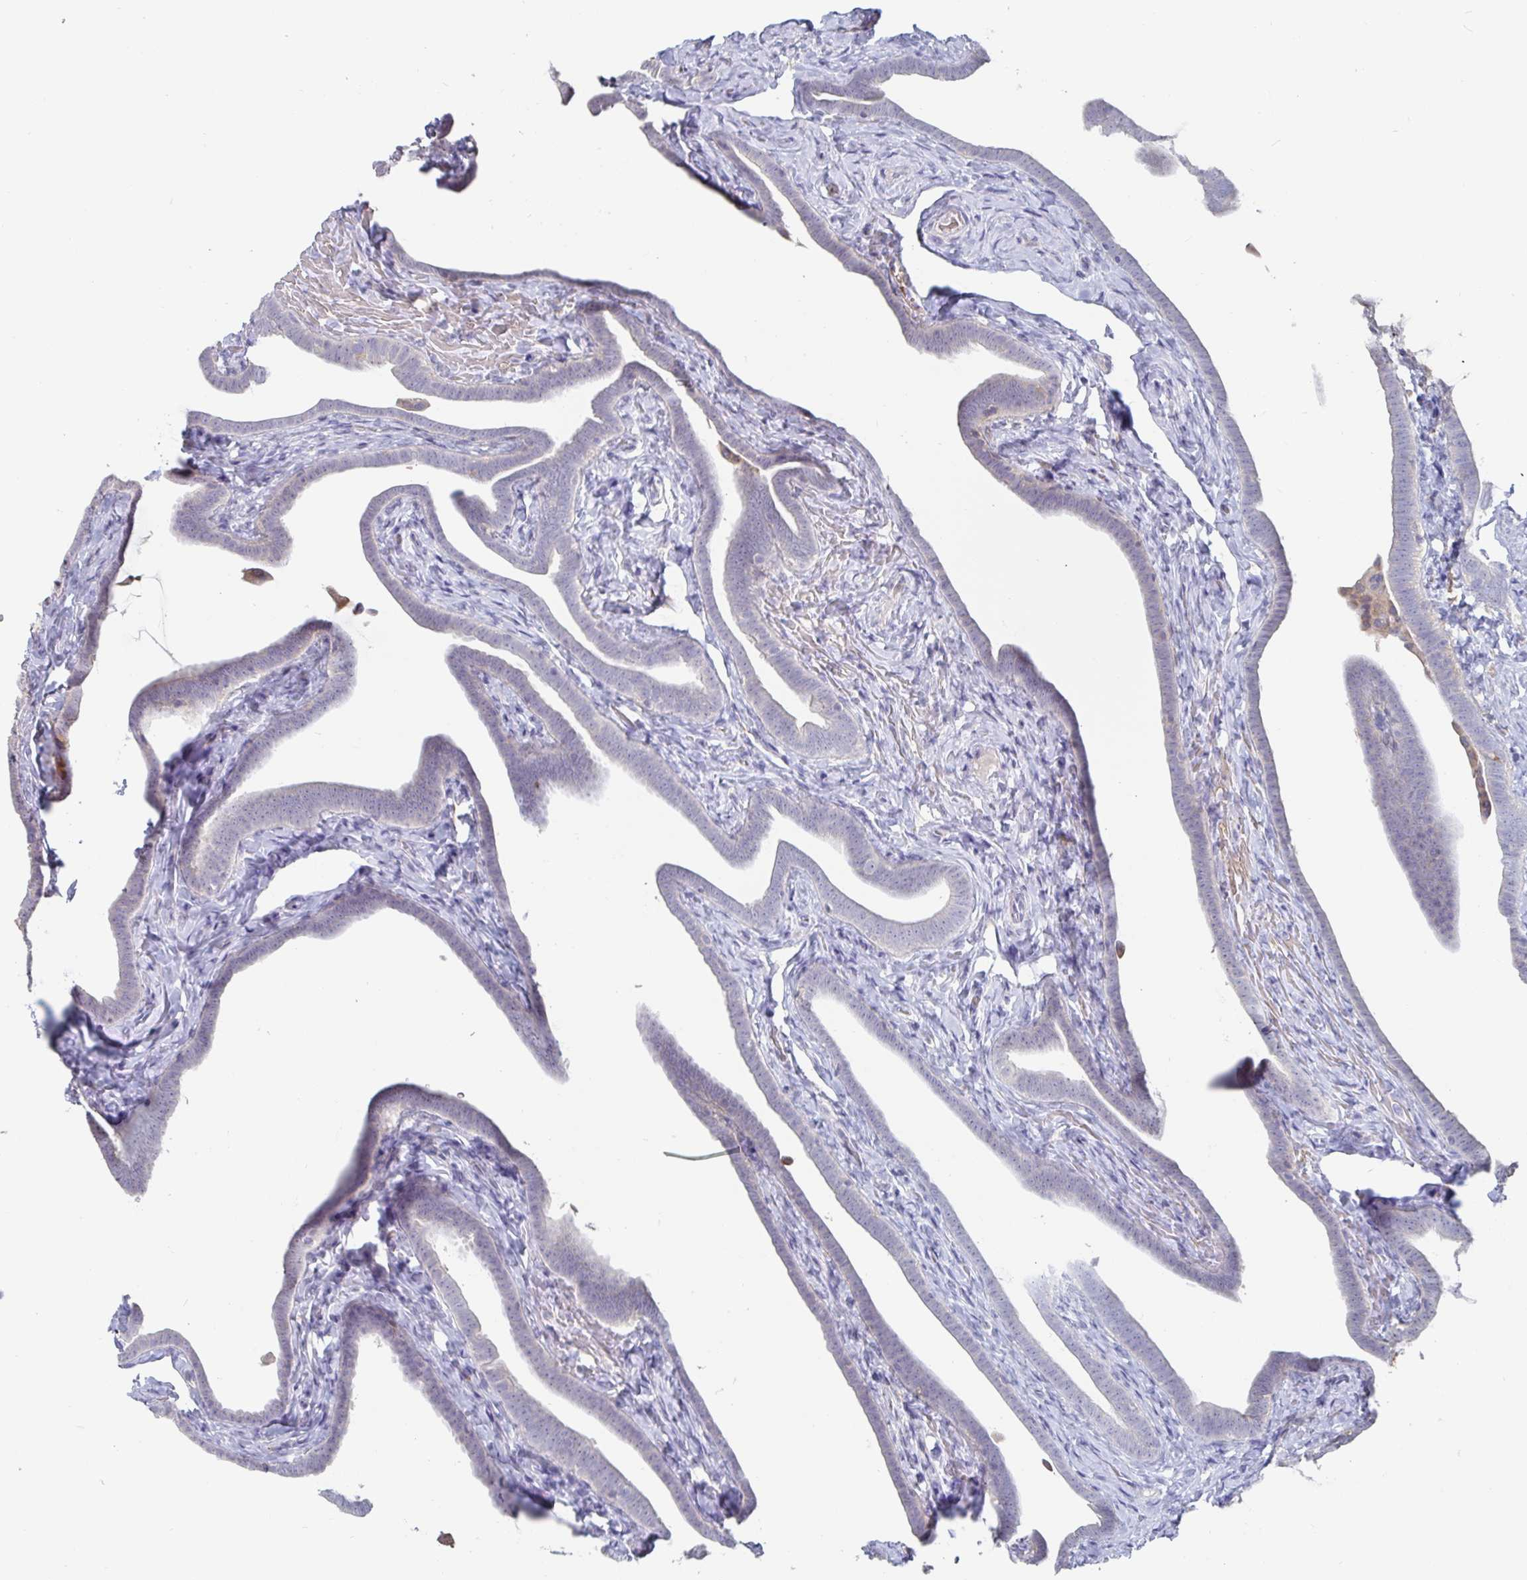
{"staining": {"intensity": "negative", "quantity": "none", "location": "none"}, "tissue": "fallopian tube", "cell_type": "Glandular cells", "image_type": "normal", "snomed": [{"axis": "morphology", "description": "Normal tissue, NOS"}, {"axis": "topography", "description": "Fallopian tube"}], "caption": "An immunohistochemistry (IHC) histopathology image of unremarkable fallopian tube is shown. There is no staining in glandular cells of fallopian tube.", "gene": "SPPL3", "patient": {"sex": "female", "age": 69}}